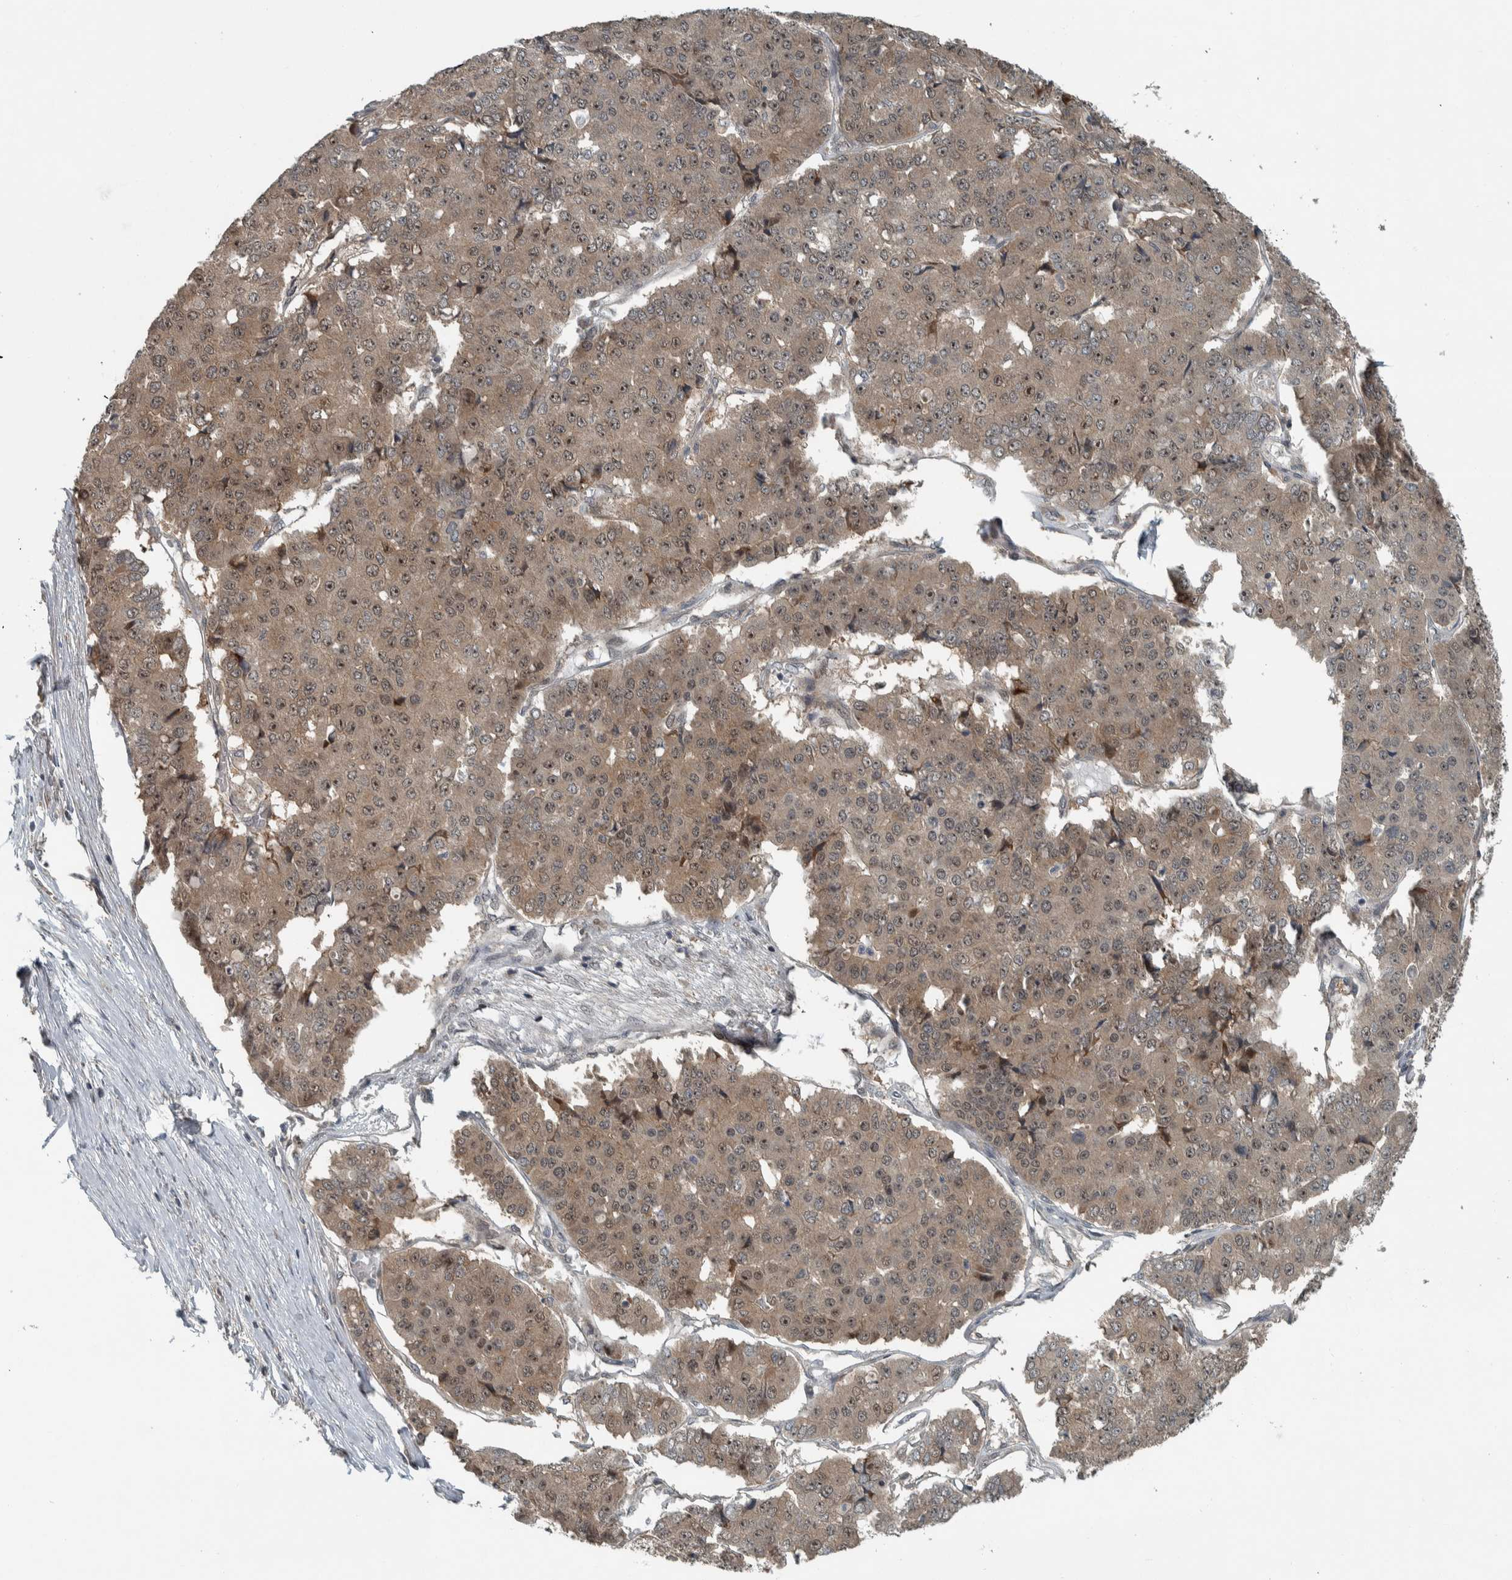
{"staining": {"intensity": "moderate", "quantity": ">75%", "location": "cytoplasmic/membranous,nuclear"}, "tissue": "pancreatic cancer", "cell_type": "Tumor cells", "image_type": "cancer", "snomed": [{"axis": "morphology", "description": "Adenocarcinoma, NOS"}, {"axis": "topography", "description": "Pancreas"}], "caption": "Pancreatic cancer stained with a protein marker exhibits moderate staining in tumor cells.", "gene": "XPO5", "patient": {"sex": "male", "age": 50}}